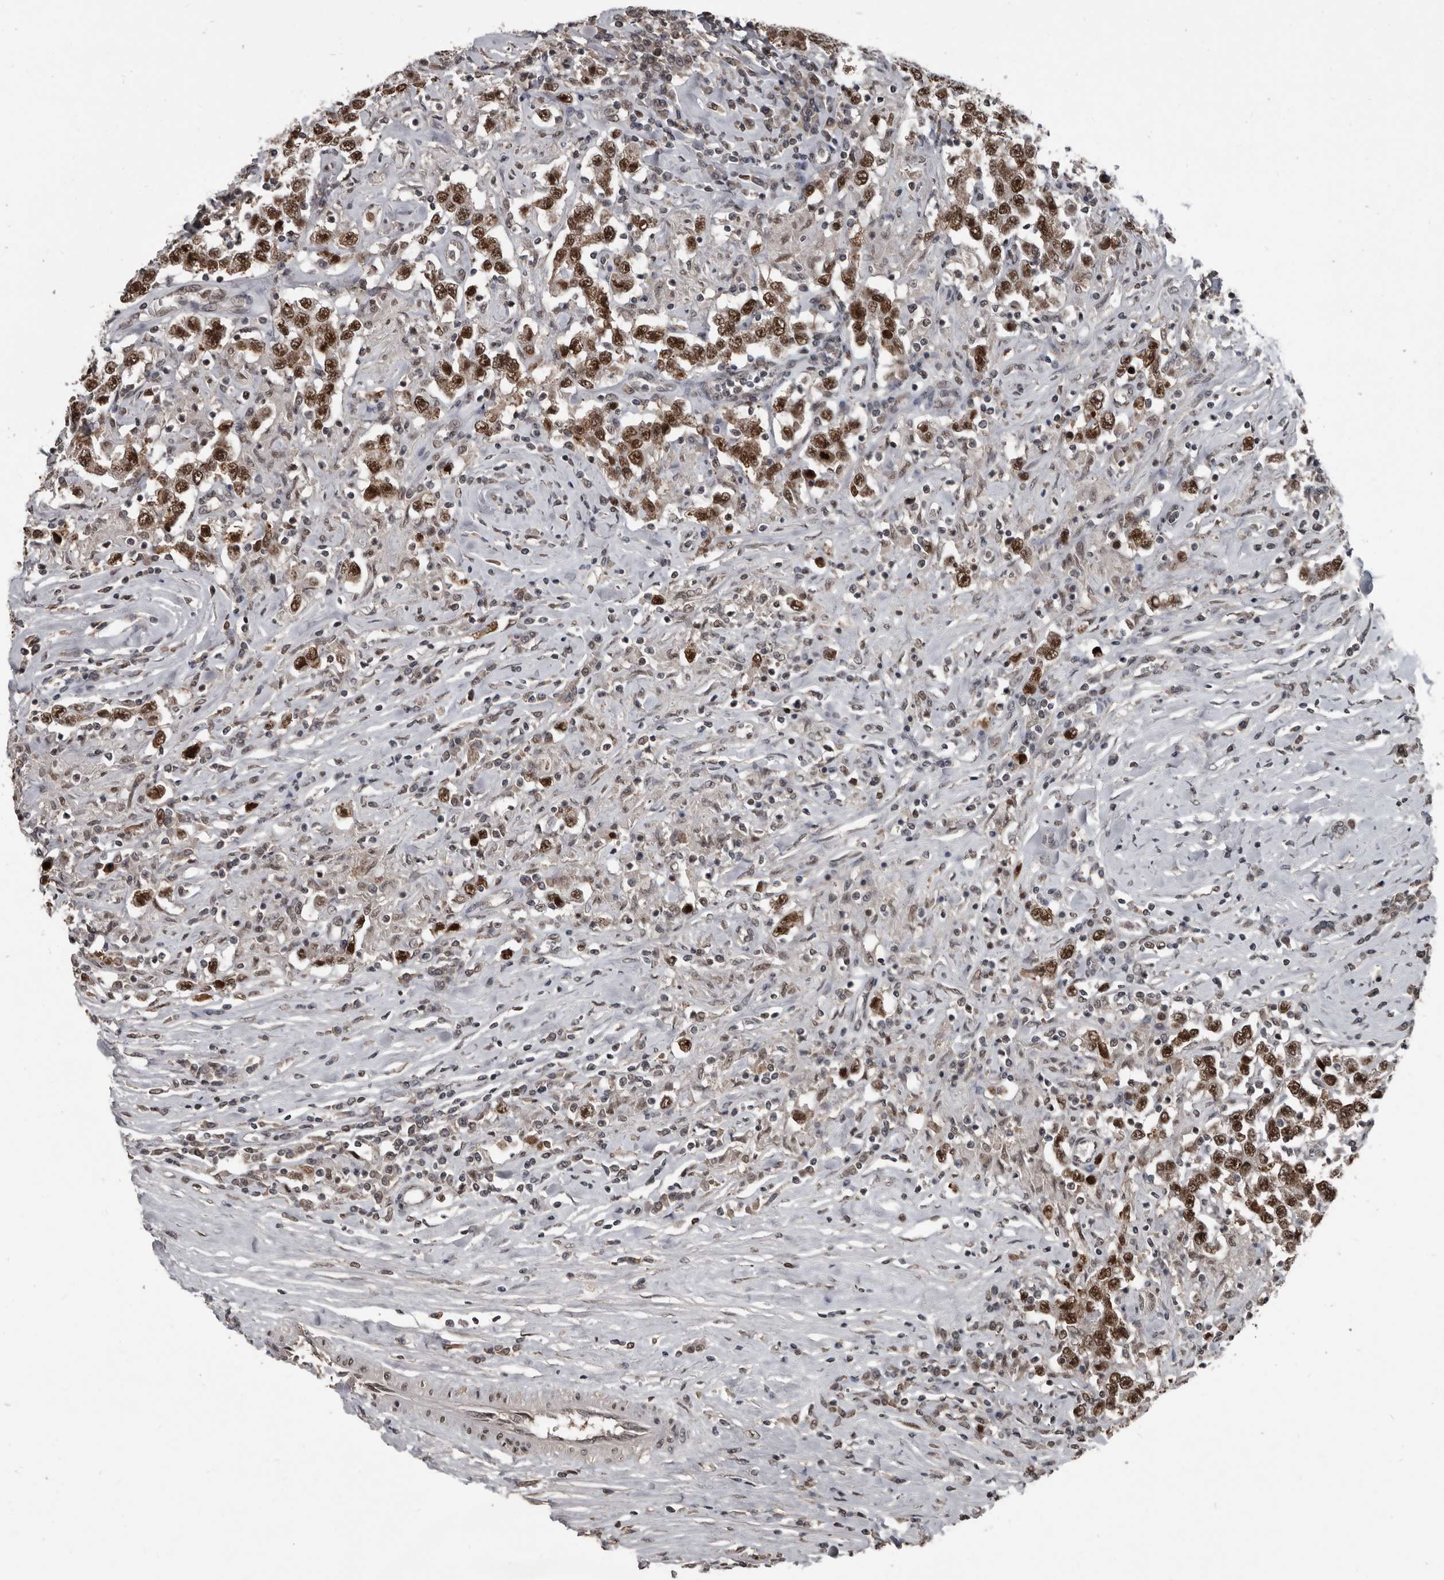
{"staining": {"intensity": "strong", "quantity": ">75%", "location": "nuclear"}, "tissue": "testis cancer", "cell_type": "Tumor cells", "image_type": "cancer", "snomed": [{"axis": "morphology", "description": "Seminoma, NOS"}, {"axis": "topography", "description": "Testis"}], "caption": "Seminoma (testis) tissue exhibits strong nuclear positivity in approximately >75% of tumor cells Using DAB (brown) and hematoxylin (blue) stains, captured at high magnification using brightfield microscopy.", "gene": "CHD1L", "patient": {"sex": "male", "age": 41}}